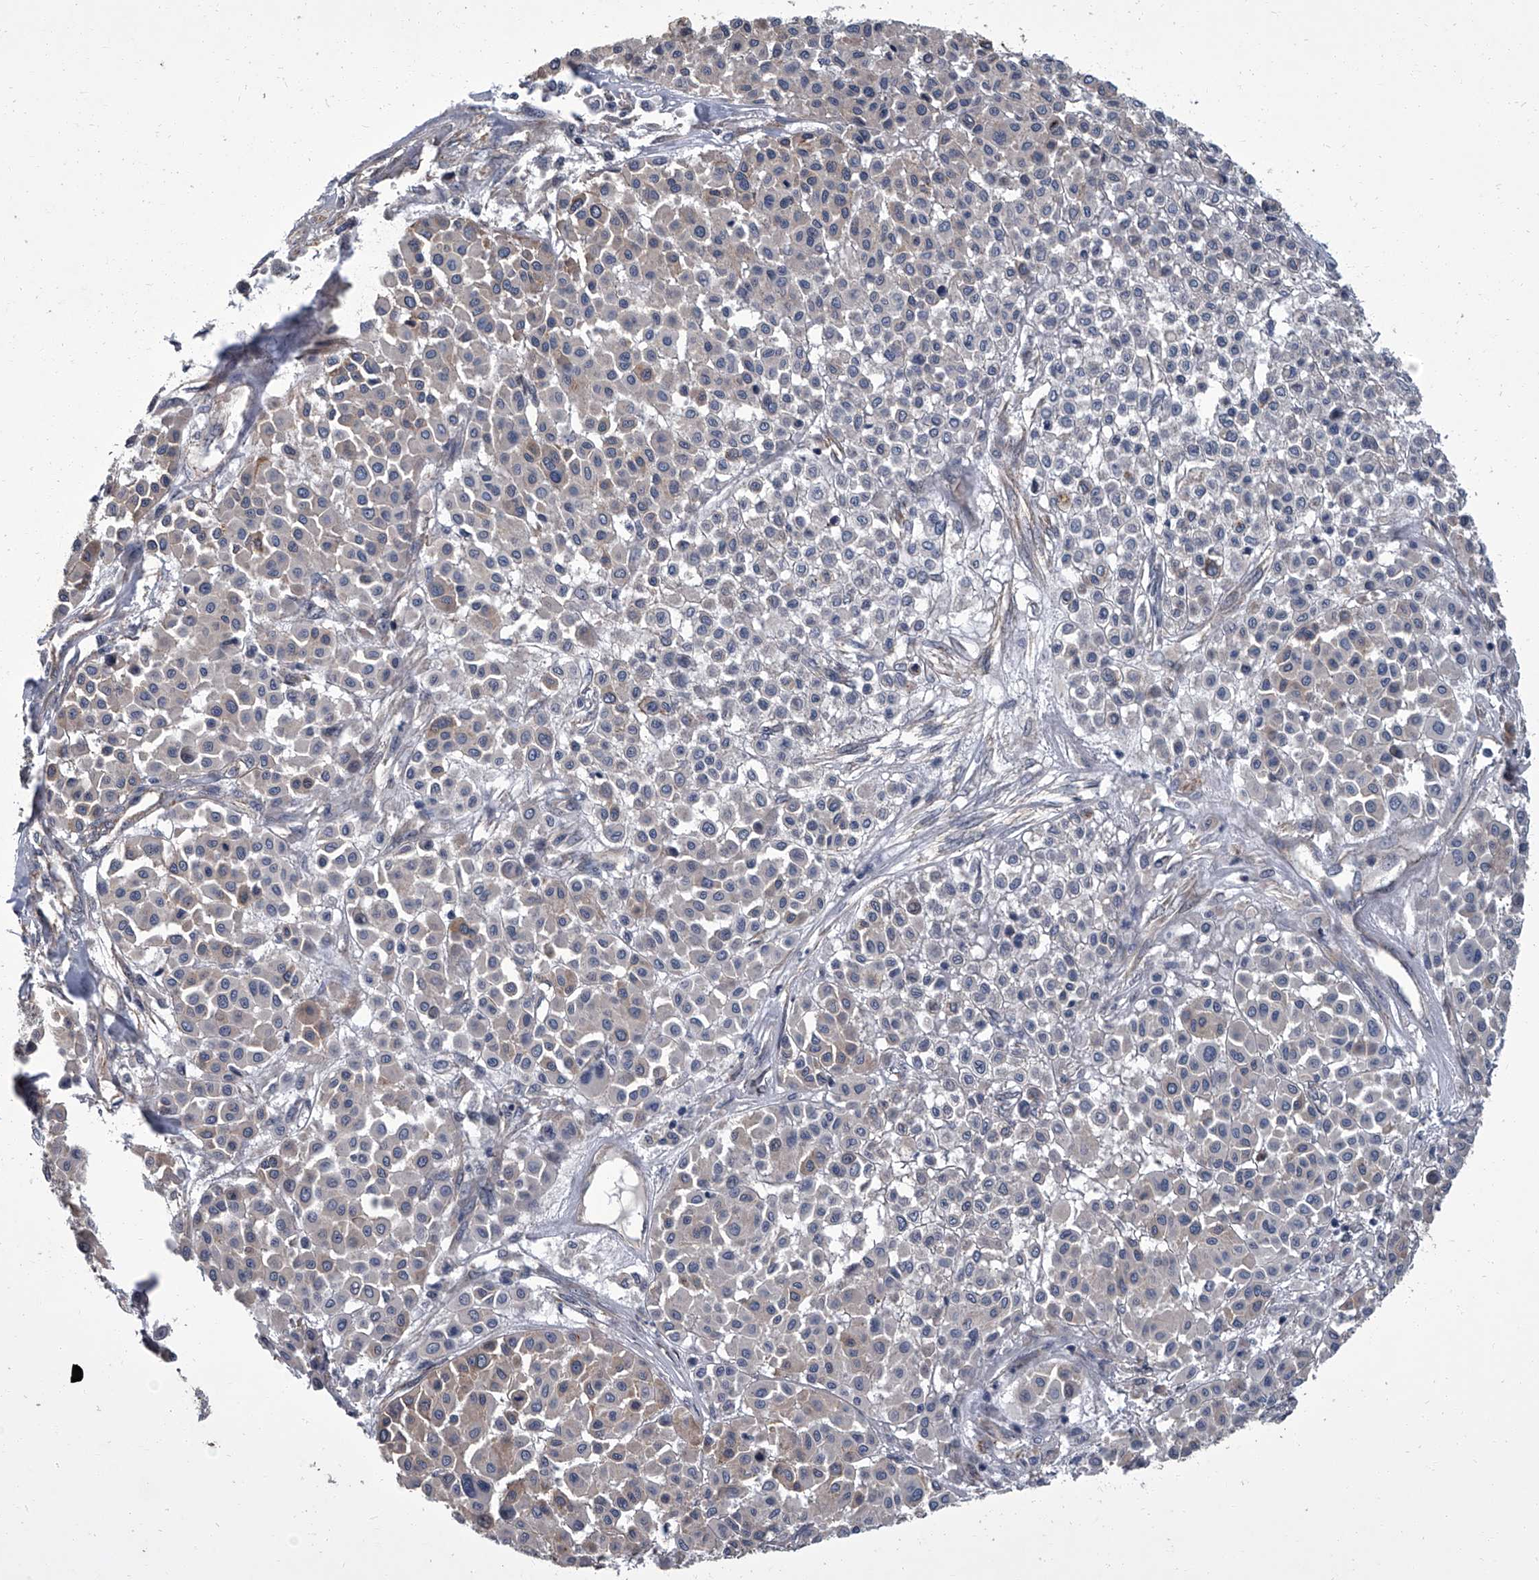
{"staining": {"intensity": "negative", "quantity": "none", "location": "none"}, "tissue": "melanoma", "cell_type": "Tumor cells", "image_type": "cancer", "snomed": [{"axis": "morphology", "description": "Malignant melanoma, Metastatic site"}, {"axis": "topography", "description": "Soft tissue"}], "caption": "Tumor cells show no significant positivity in melanoma.", "gene": "SIRT4", "patient": {"sex": "male", "age": 41}}